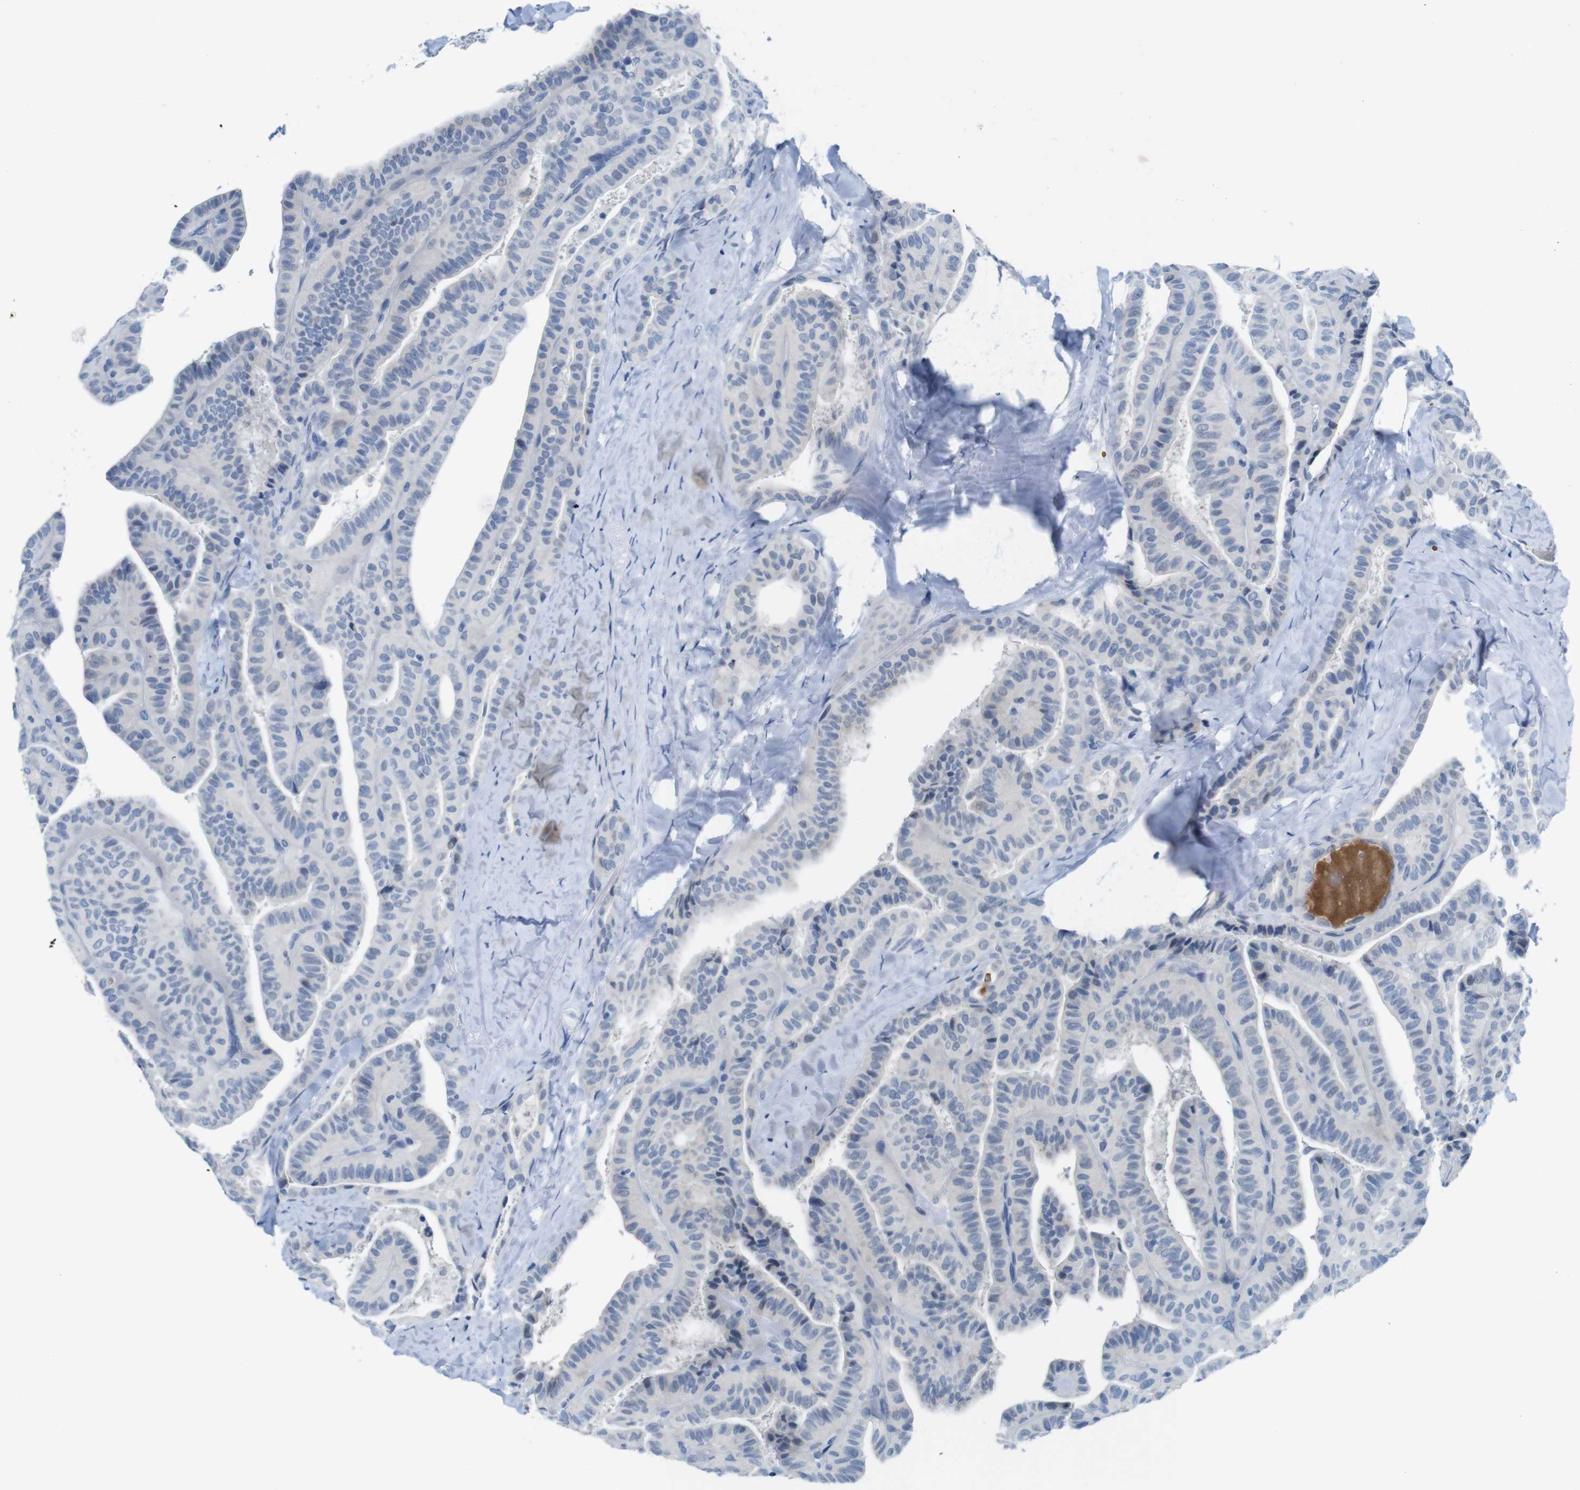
{"staining": {"intensity": "negative", "quantity": "none", "location": "none"}, "tissue": "thyroid cancer", "cell_type": "Tumor cells", "image_type": "cancer", "snomed": [{"axis": "morphology", "description": "Papillary adenocarcinoma, NOS"}, {"axis": "topography", "description": "Thyroid gland"}], "caption": "The photomicrograph displays no significant expression in tumor cells of thyroid cancer.", "gene": "OPN1SW", "patient": {"sex": "male", "age": 77}}